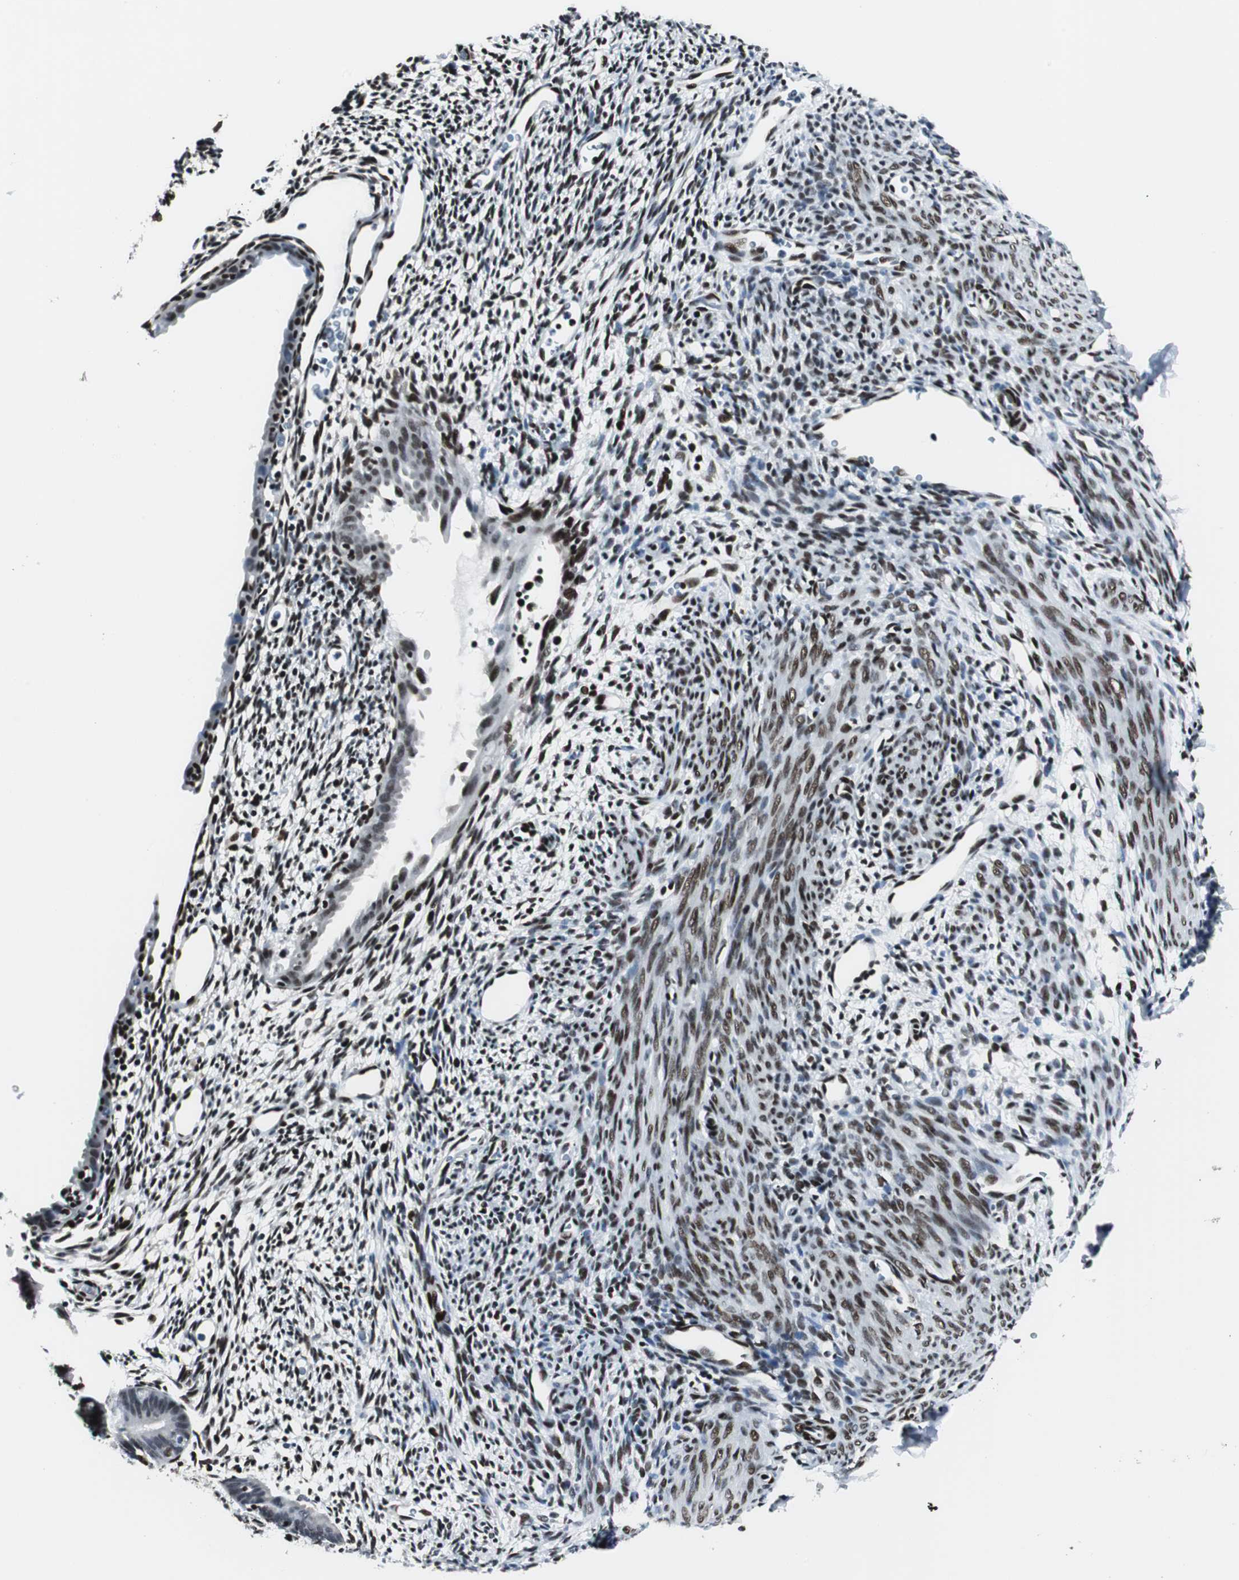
{"staining": {"intensity": "strong", "quantity": ">75%", "location": "nuclear"}, "tissue": "endometrium", "cell_type": "Cells in endometrial stroma", "image_type": "normal", "snomed": [{"axis": "morphology", "description": "Normal tissue, NOS"}, {"axis": "morphology", "description": "Atrophy, NOS"}, {"axis": "topography", "description": "Uterus"}, {"axis": "topography", "description": "Endometrium"}], "caption": "This is a photomicrograph of immunohistochemistry (IHC) staining of unremarkable endometrium, which shows strong expression in the nuclear of cells in endometrial stroma.", "gene": "MEF2D", "patient": {"sex": "female", "age": 68}}